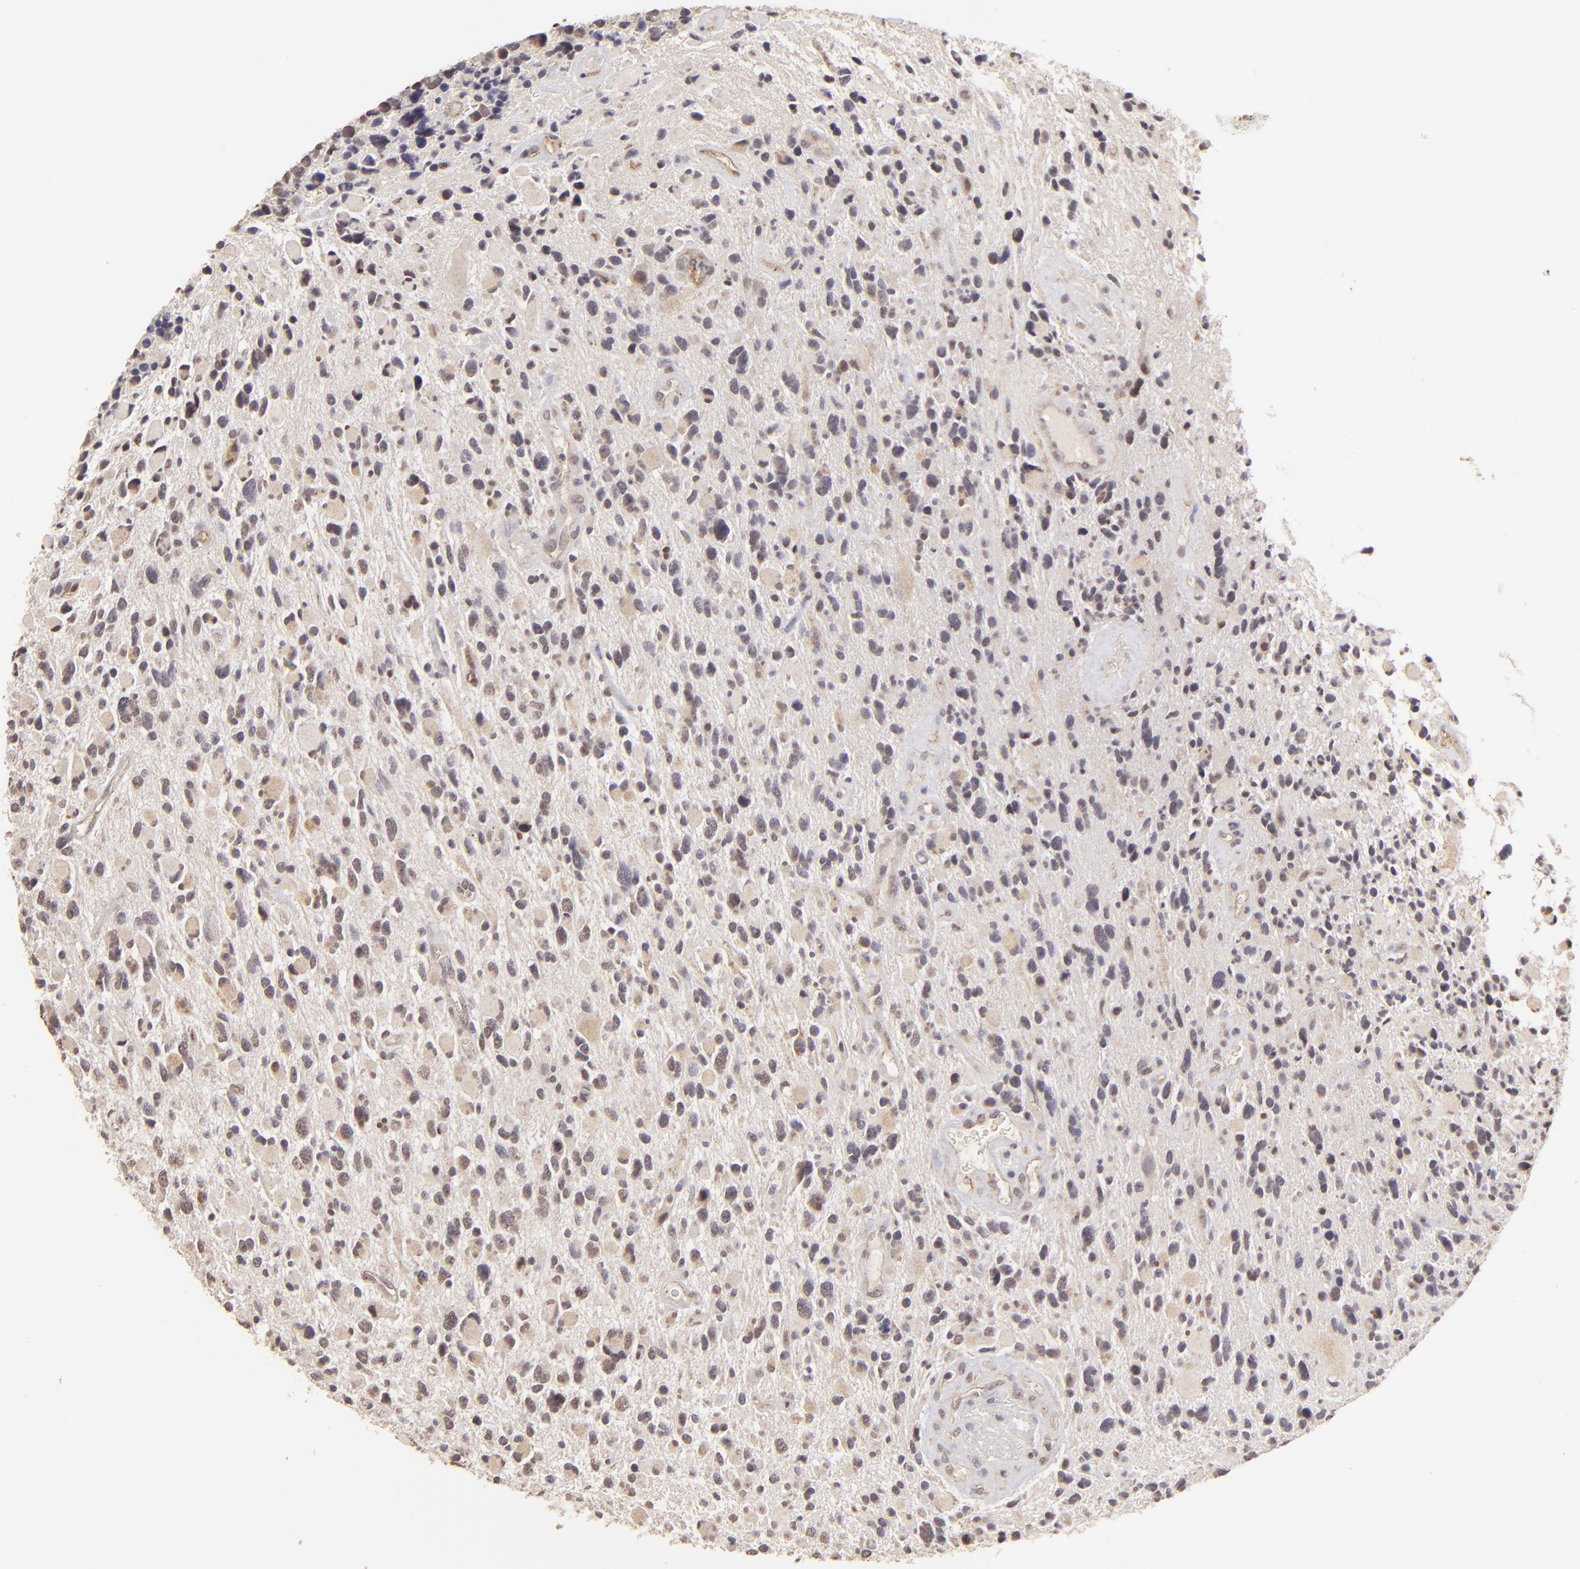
{"staining": {"intensity": "weak", "quantity": "25%-75%", "location": "cytoplasmic/membranous,nuclear"}, "tissue": "glioma", "cell_type": "Tumor cells", "image_type": "cancer", "snomed": [{"axis": "morphology", "description": "Glioma, malignant, High grade"}, {"axis": "topography", "description": "Brain"}], "caption": "Human malignant glioma (high-grade) stained with a protein marker reveals weak staining in tumor cells.", "gene": "CLDN1", "patient": {"sex": "female", "age": 37}}